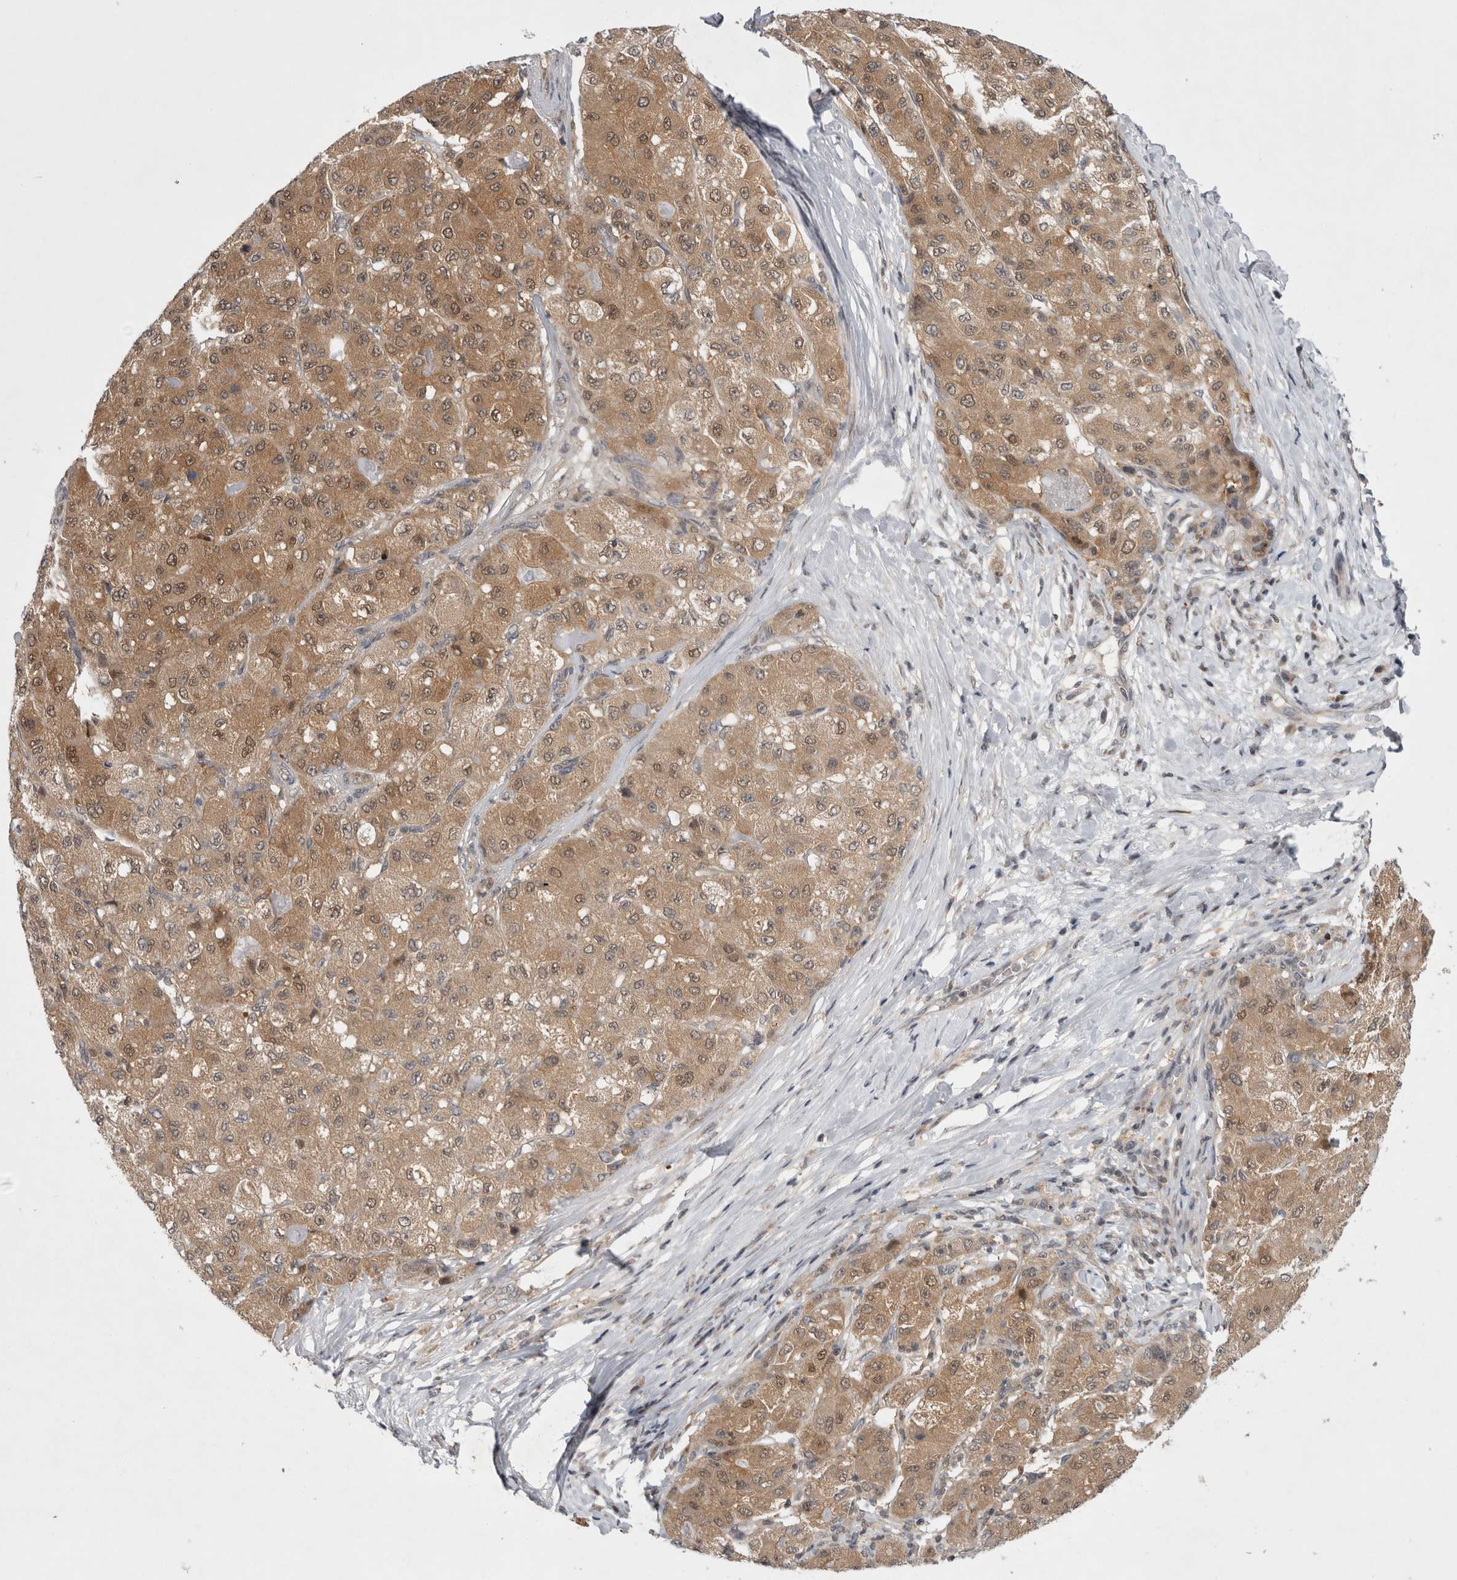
{"staining": {"intensity": "moderate", "quantity": ">75%", "location": "cytoplasmic/membranous,nuclear"}, "tissue": "liver cancer", "cell_type": "Tumor cells", "image_type": "cancer", "snomed": [{"axis": "morphology", "description": "Carcinoma, Hepatocellular, NOS"}, {"axis": "topography", "description": "Liver"}], "caption": "Liver cancer stained with DAB IHC shows medium levels of moderate cytoplasmic/membranous and nuclear positivity in approximately >75% of tumor cells.", "gene": "PSMB2", "patient": {"sex": "male", "age": 80}}